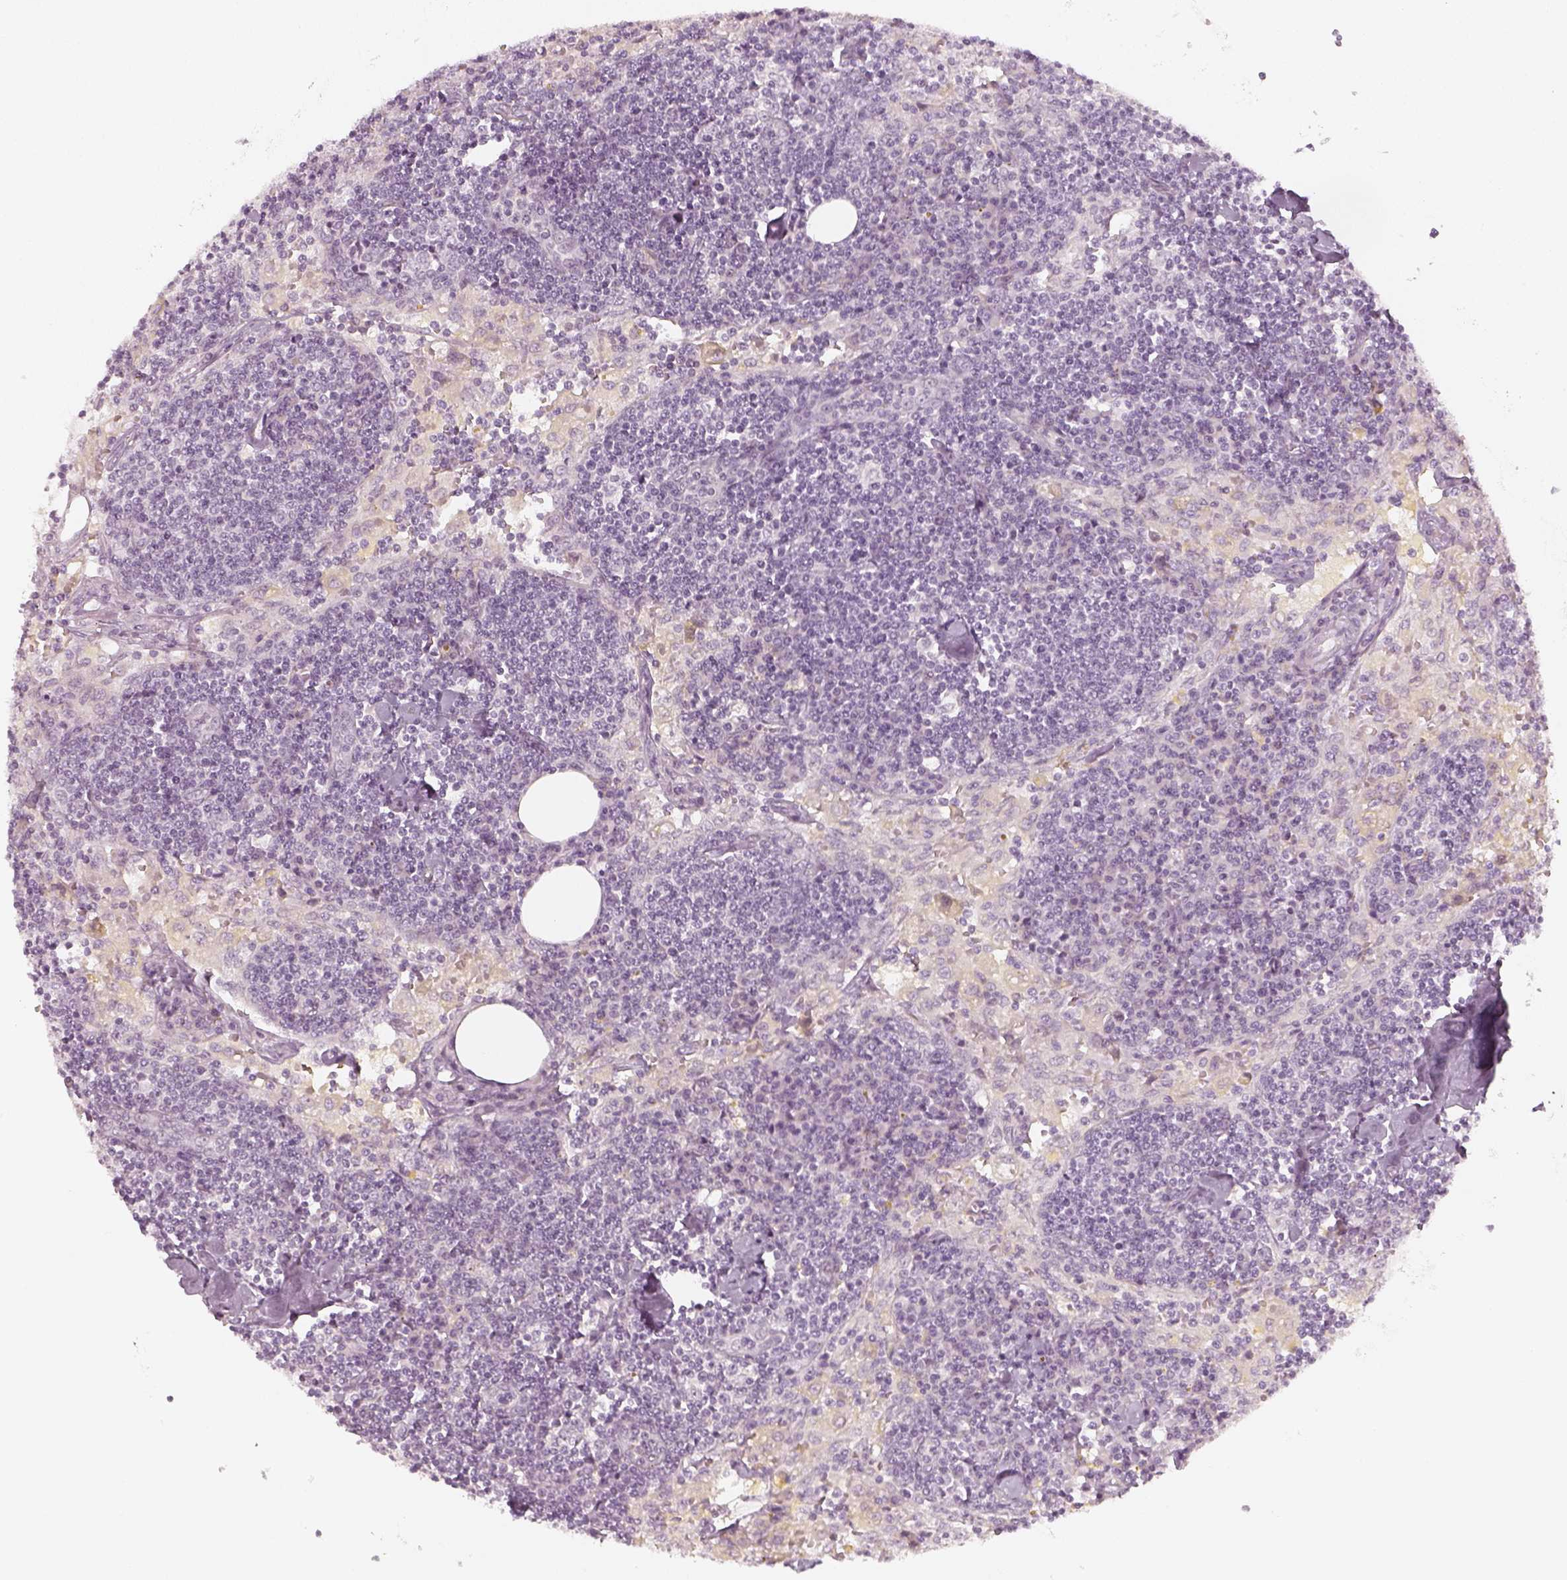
{"staining": {"intensity": "negative", "quantity": "none", "location": "none"}, "tissue": "lymph node", "cell_type": "Germinal center cells", "image_type": "normal", "snomed": [{"axis": "morphology", "description": "Normal tissue, NOS"}, {"axis": "topography", "description": "Lymph node"}], "caption": "DAB (3,3'-diaminobenzidine) immunohistochemical staining of unremarkable human lymph node reveals no significant expression in germinal center cells.", "gene": "KRTAP2", "patient": {"sex": "male", "age": 55}}